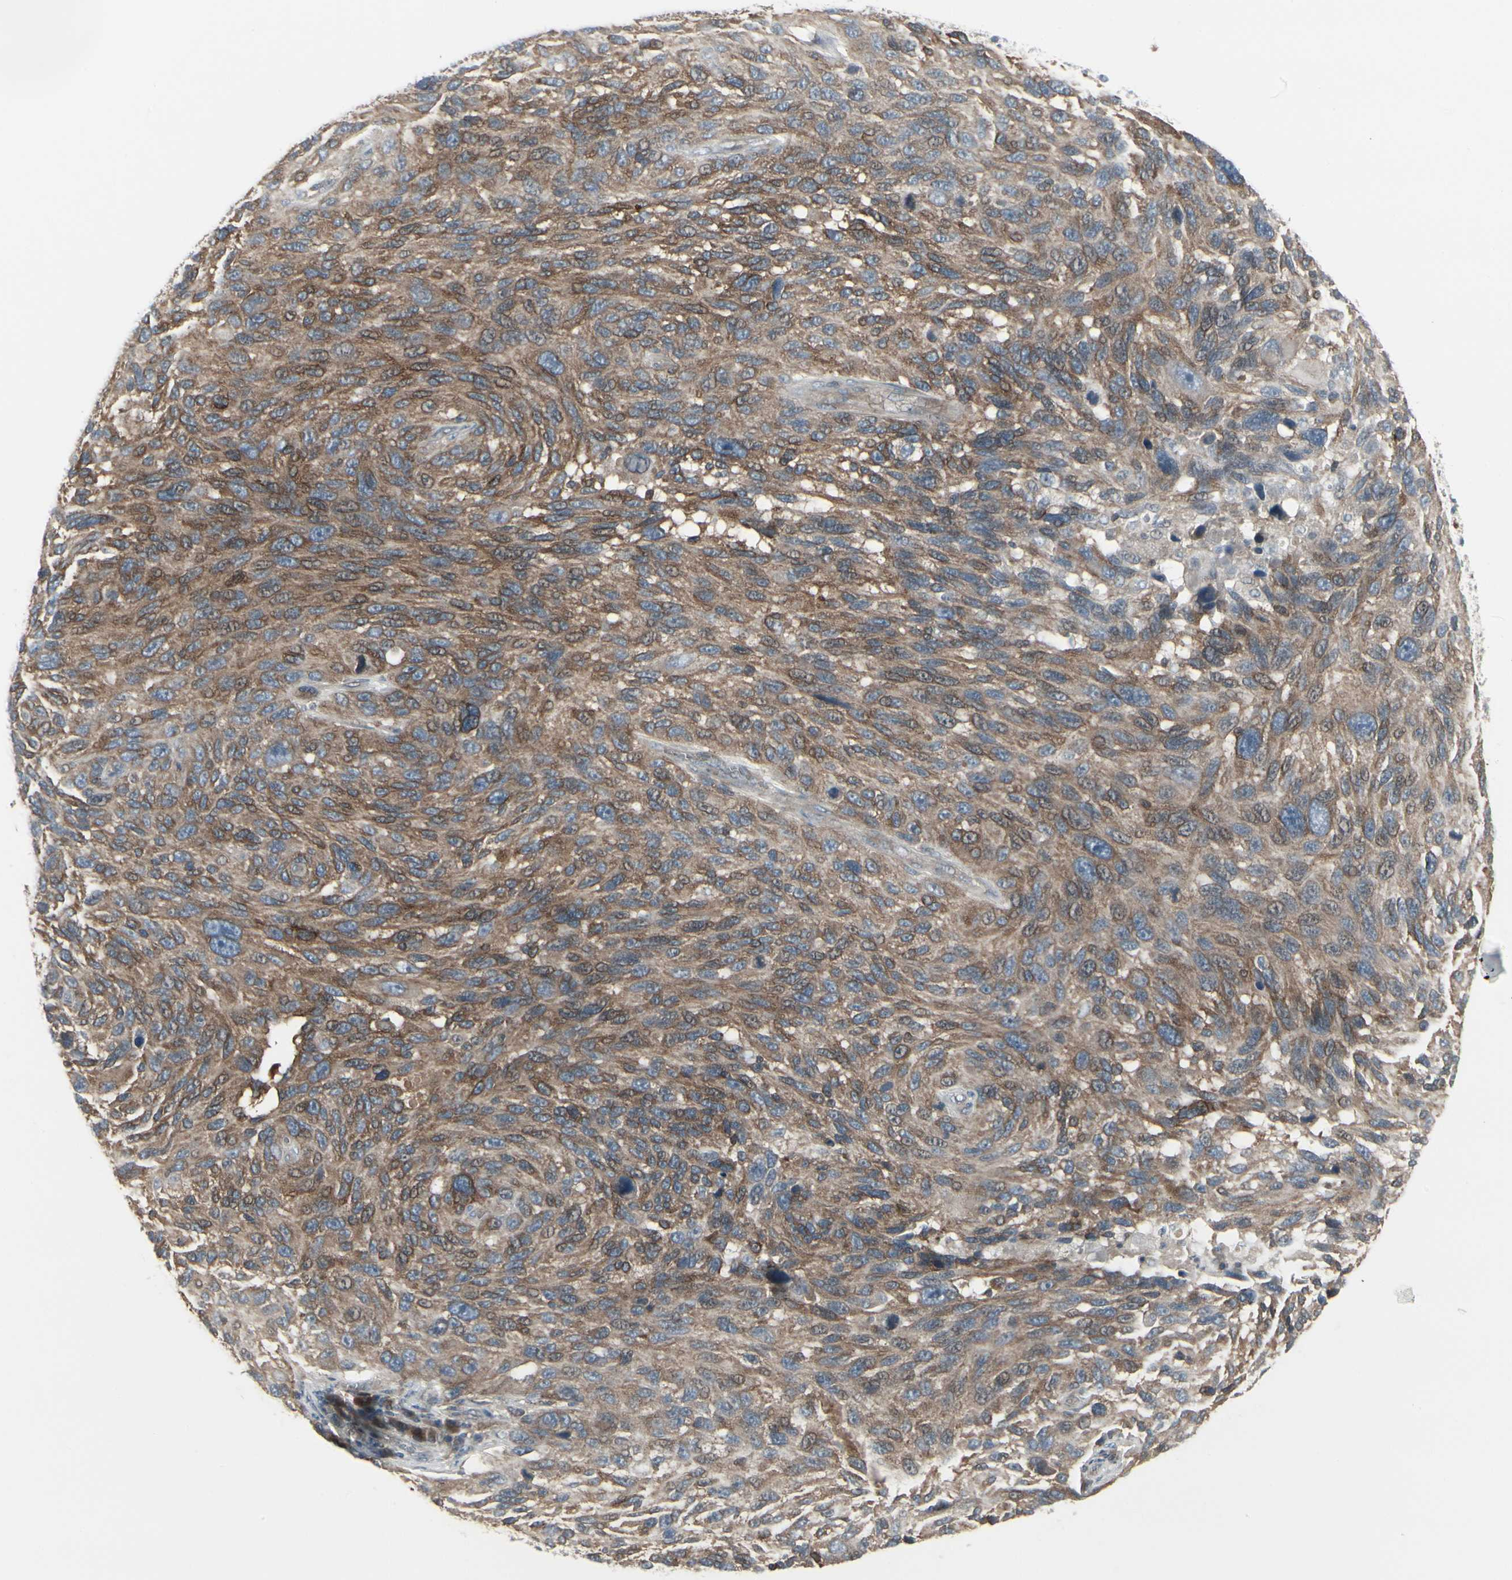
{"staining": {"intensity": "moderate", "quantity": ">75%", "location": "cytoplasmic/membranous"}, "tissue": "melanoma", "cell_type": "Tumor cells", "image_type": "cancer", "snomed": [{"axis": "morphology", "description": "Malignant melanoma, NOS"}, {"axis": "topography", "description": "Skin"}], "caption": "A micrograph showing moderate cytoplasmic/membranous expression in approximately >75% of tumor cells in melanoma, as visualized by brown immunohistochemical staining.", "gene": "EPS15", "patient": {"sex": "male", "age": 53}}